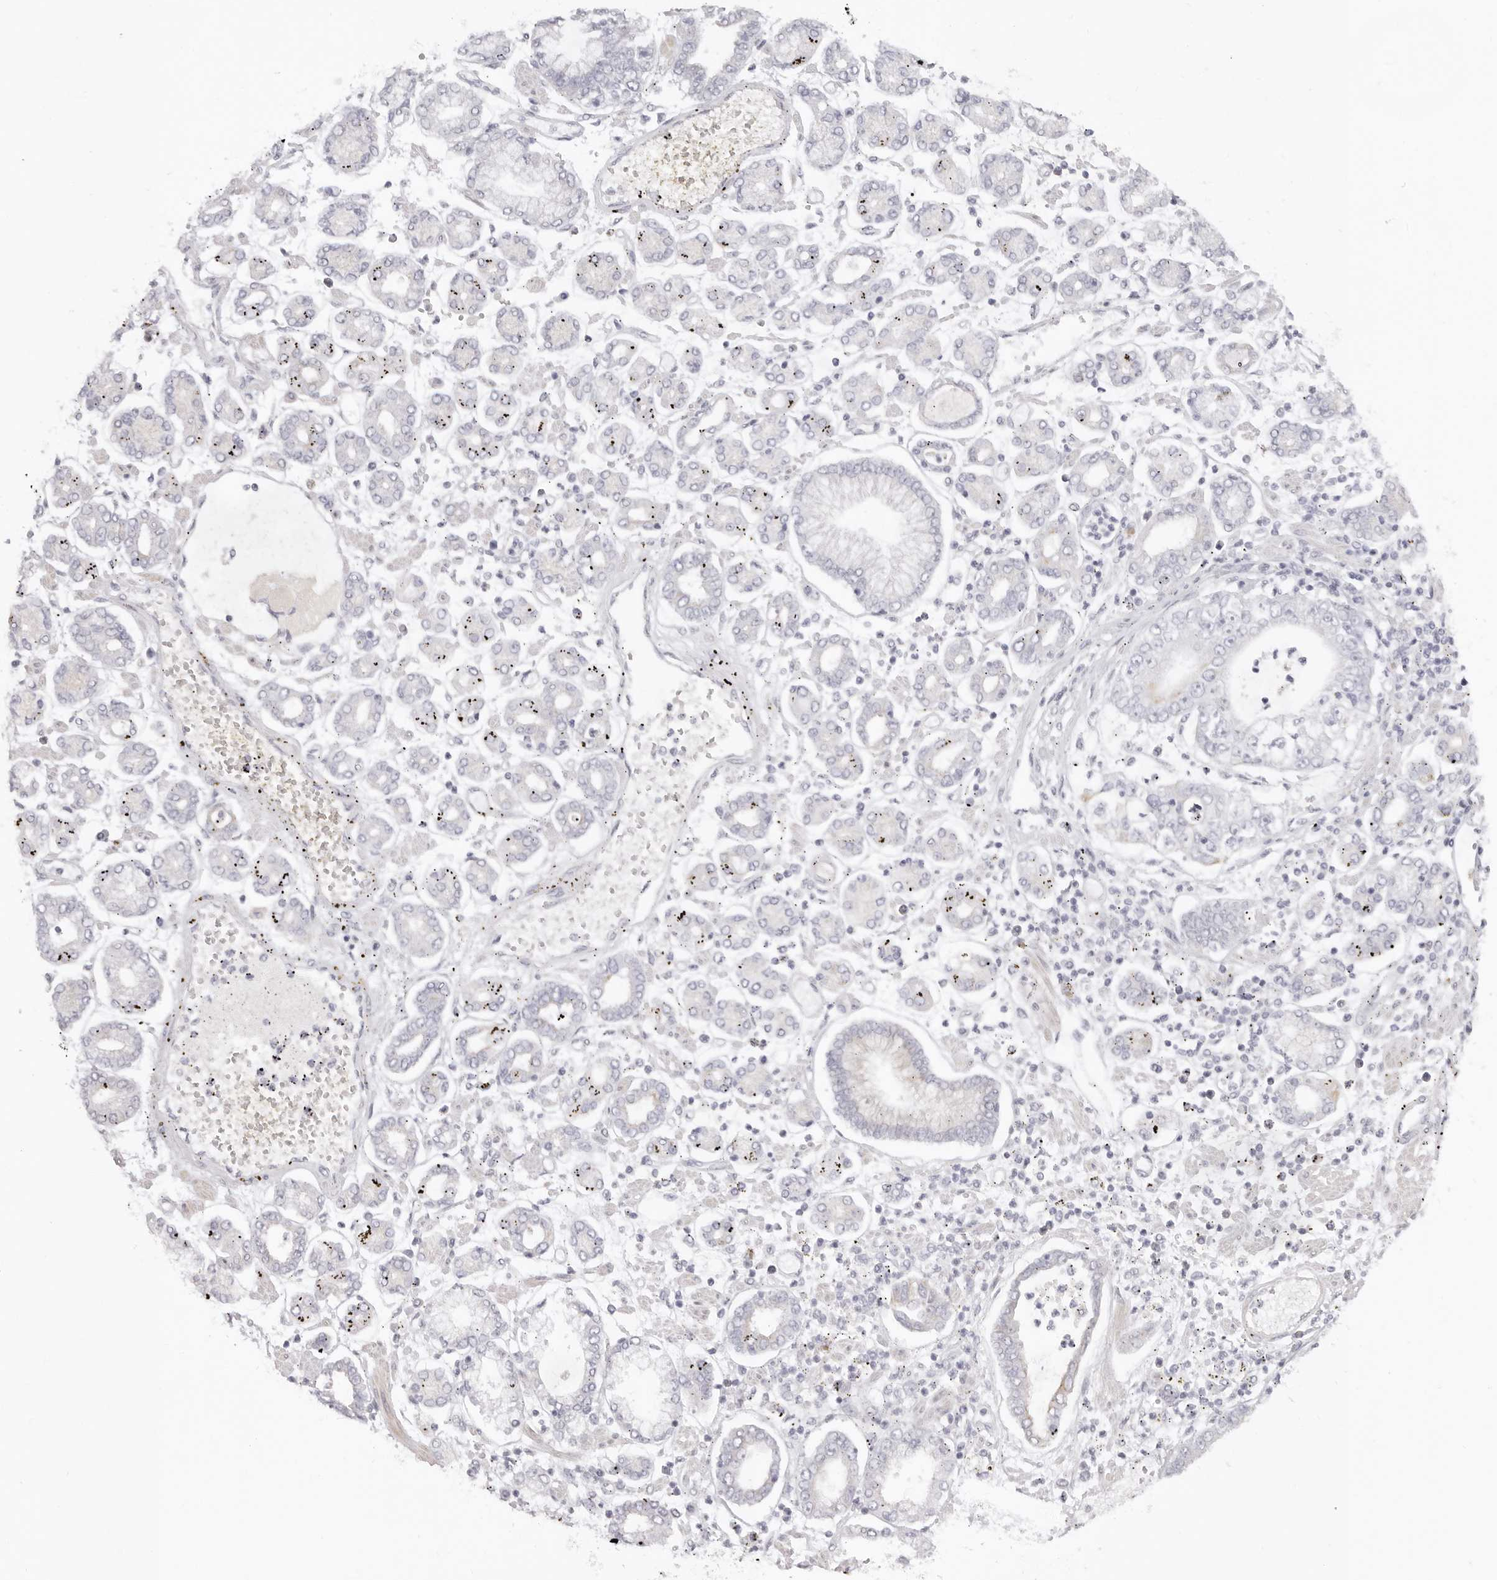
{"staining": {"intensity": "negative", "quantity": "none", "location": "none"}, "tissue": "stomach cancer", "cell_type": "Tumor cells", "image_type": "cancer", "snomed": [{"axis": "morphology", "description": "Adenocarcinoma, NOS"}, {"axis": "topography", "description": "Stomach"}], "caption": "High magnification brightfield microscopy of stomach cancer stained with DAB (3,3'-diaminobenzidine) (brown) and counterstained with hematoxylin (blue): tumor cells show no significant positivity.", "gene": "RXFP1", "patient": {"sex": "male", "age": 76}}